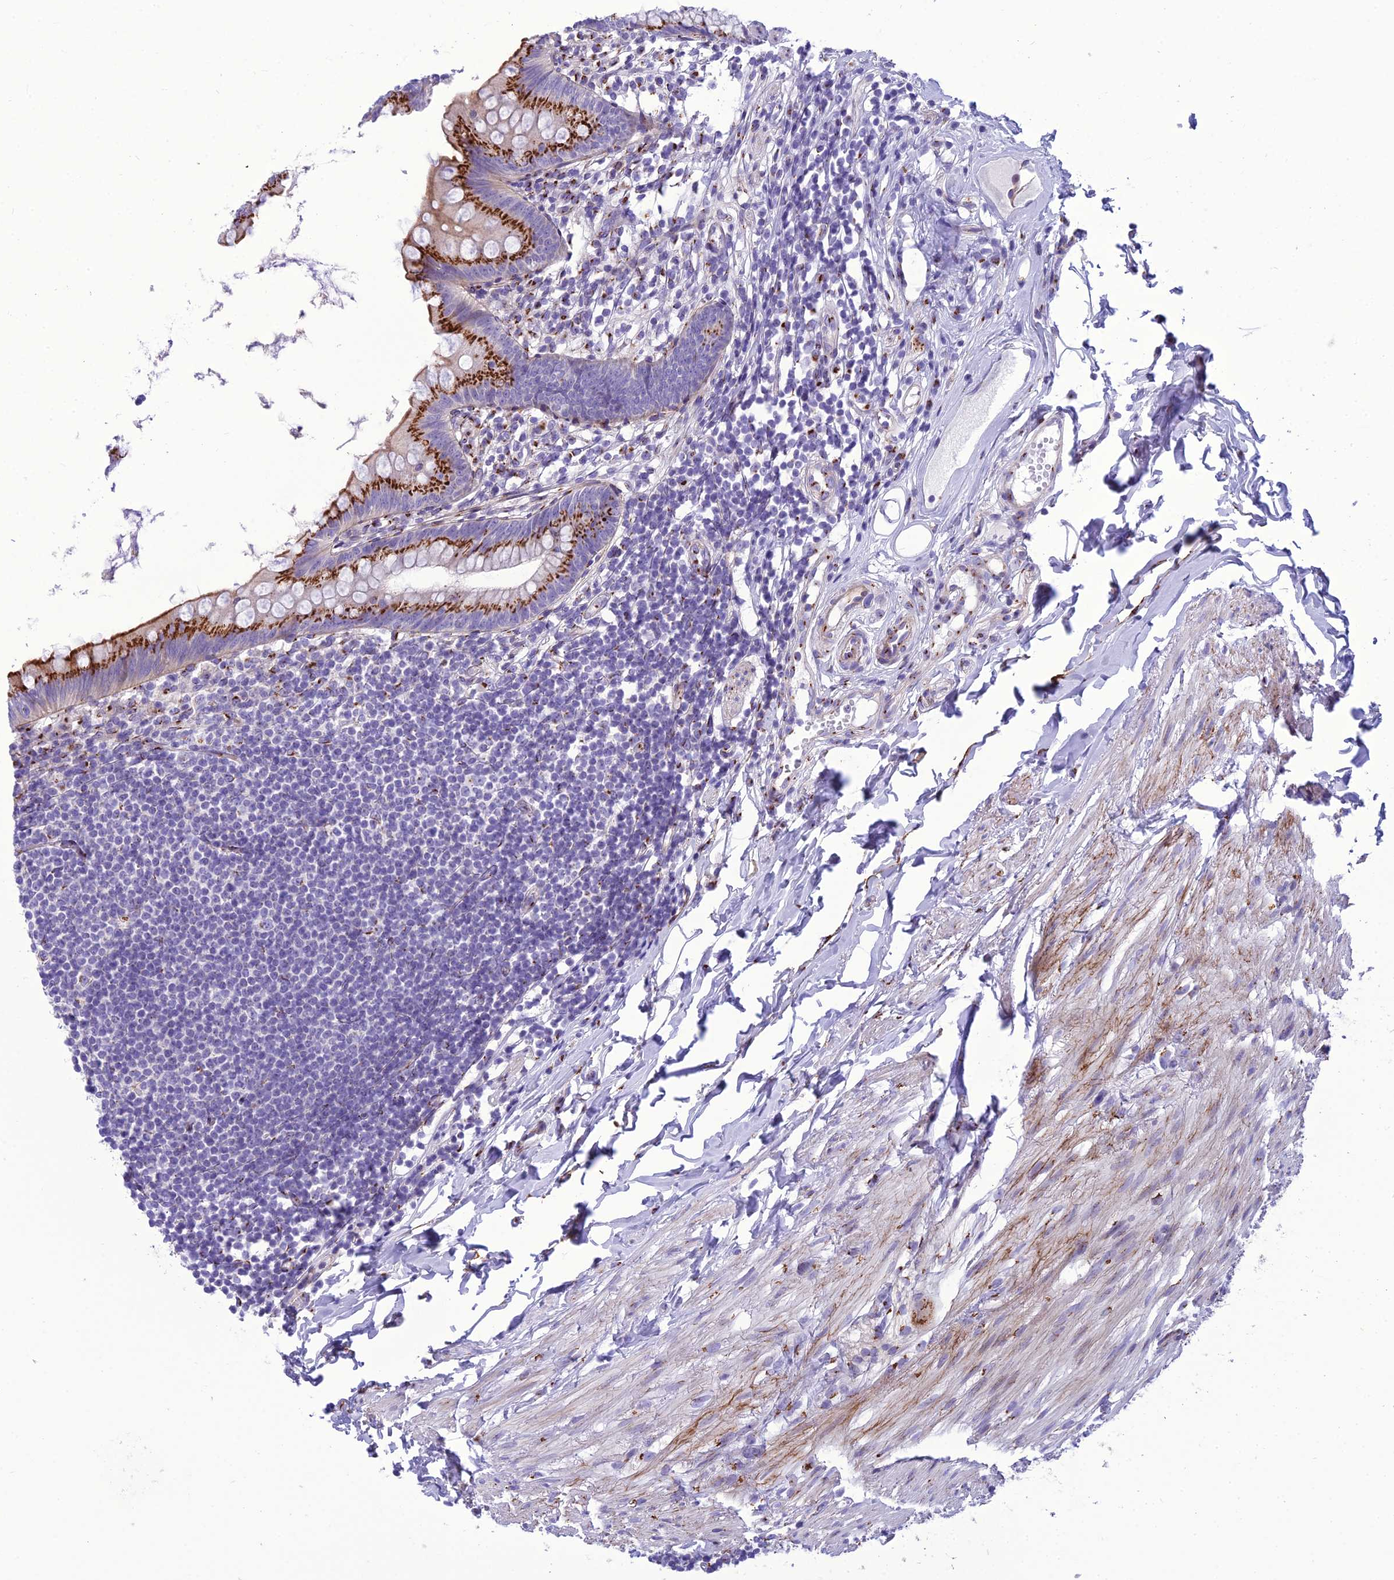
{"staining": {"intensity": "strong", "quantity": ">75%", "location": "cytoplasmic/membranous"}, "tissue": "appendix", "cell_type": "Glandular cells", "image_type": "normal", "snomed": [{"axis": "morphology", "description": "Normal tissue, NOS"}, {"axis": "topography", "description": "Appendix"}], "caption": "Glandular cells show strong cytoplasmic/membranous positivity in about >75% of cells in benign appendix. (Stains: DAB in brown, nuclei in blue, Microscopy: brightfield microscopy at high magnification).", "gene": "GOLM2", "patient": {"sex": "female", "age": 62}}